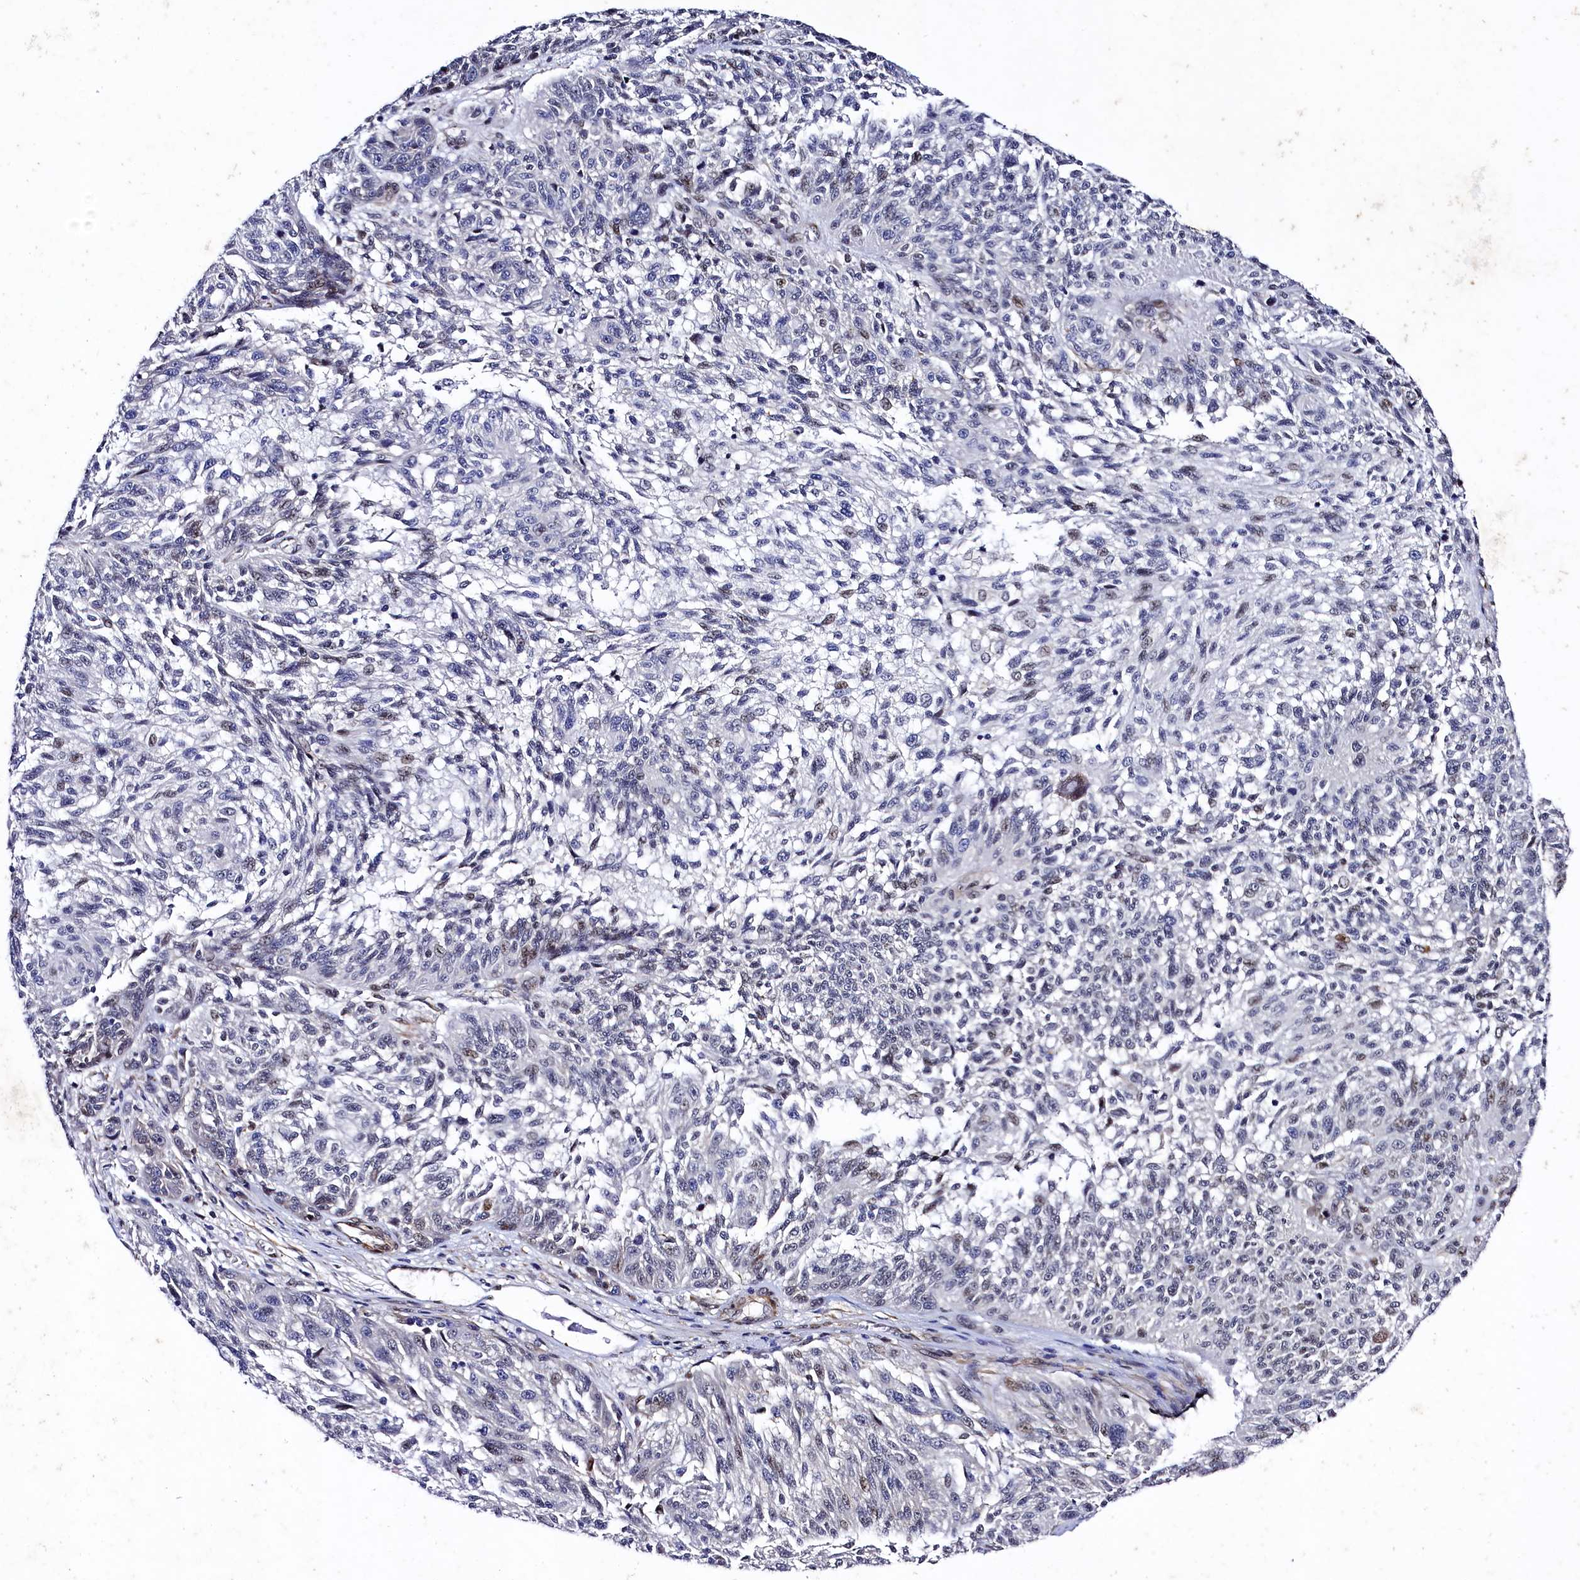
{"staining": {"intensity": "negative", "quantity": "none", "location": "none"}, "tissue": "melanoma", "cell_type": "Tumor cells", "image_type": "cancer", "snomed": [{"axis": "morphology", "description": "Malignant melanoma, NOS"}, {"axis": "topography", "description": "Skin"}], "caption": "Immunohistochemistry photomicrograph of neoplastic tissue: human melanoma stained with DAB (3,3'-diaminobenzidine) shows no significant protein staining in tumor cells.", "gene": "SAMD10", "patient": {"sex": "male", "age": 53}}